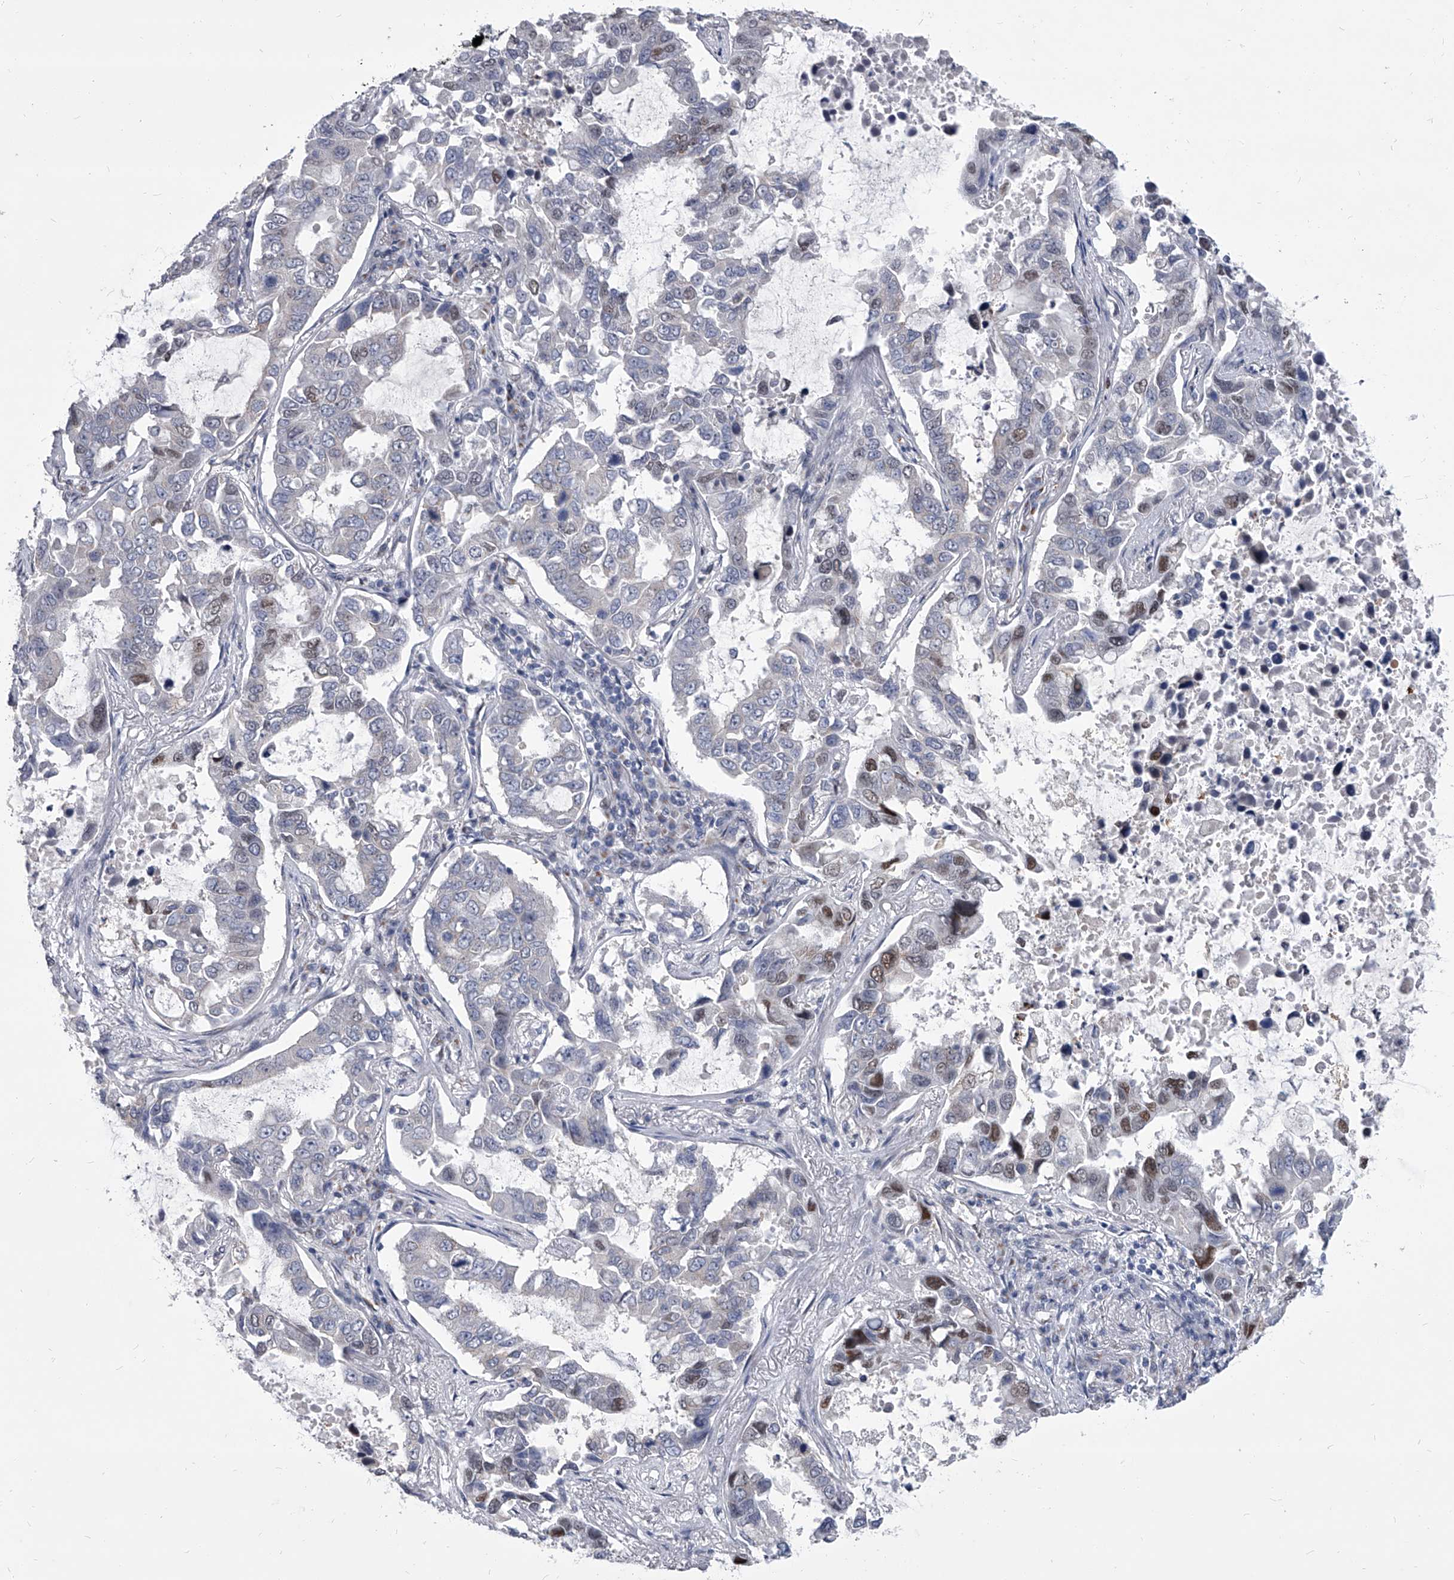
{"staining": {"intensity": "moderate", "quantity": "<25%", "location": "nuclear"}, "tissue": "lung cancer", "cell_type": "Tumor cells", "image_type": "cancer", "snomed": [{"axis": "morphology", "description": "Adenocarcinoma, NOS"}, {"axis": "topography", "description": "Lung"}], "caption": "Lung adenocarcinoma was stained to show a protein in brown. There is low levels of moderate nuclear expression in approximately <25% of tumor cells.", "gene": "EVA1C", "patient": {"sex": "male", "age": 64}}